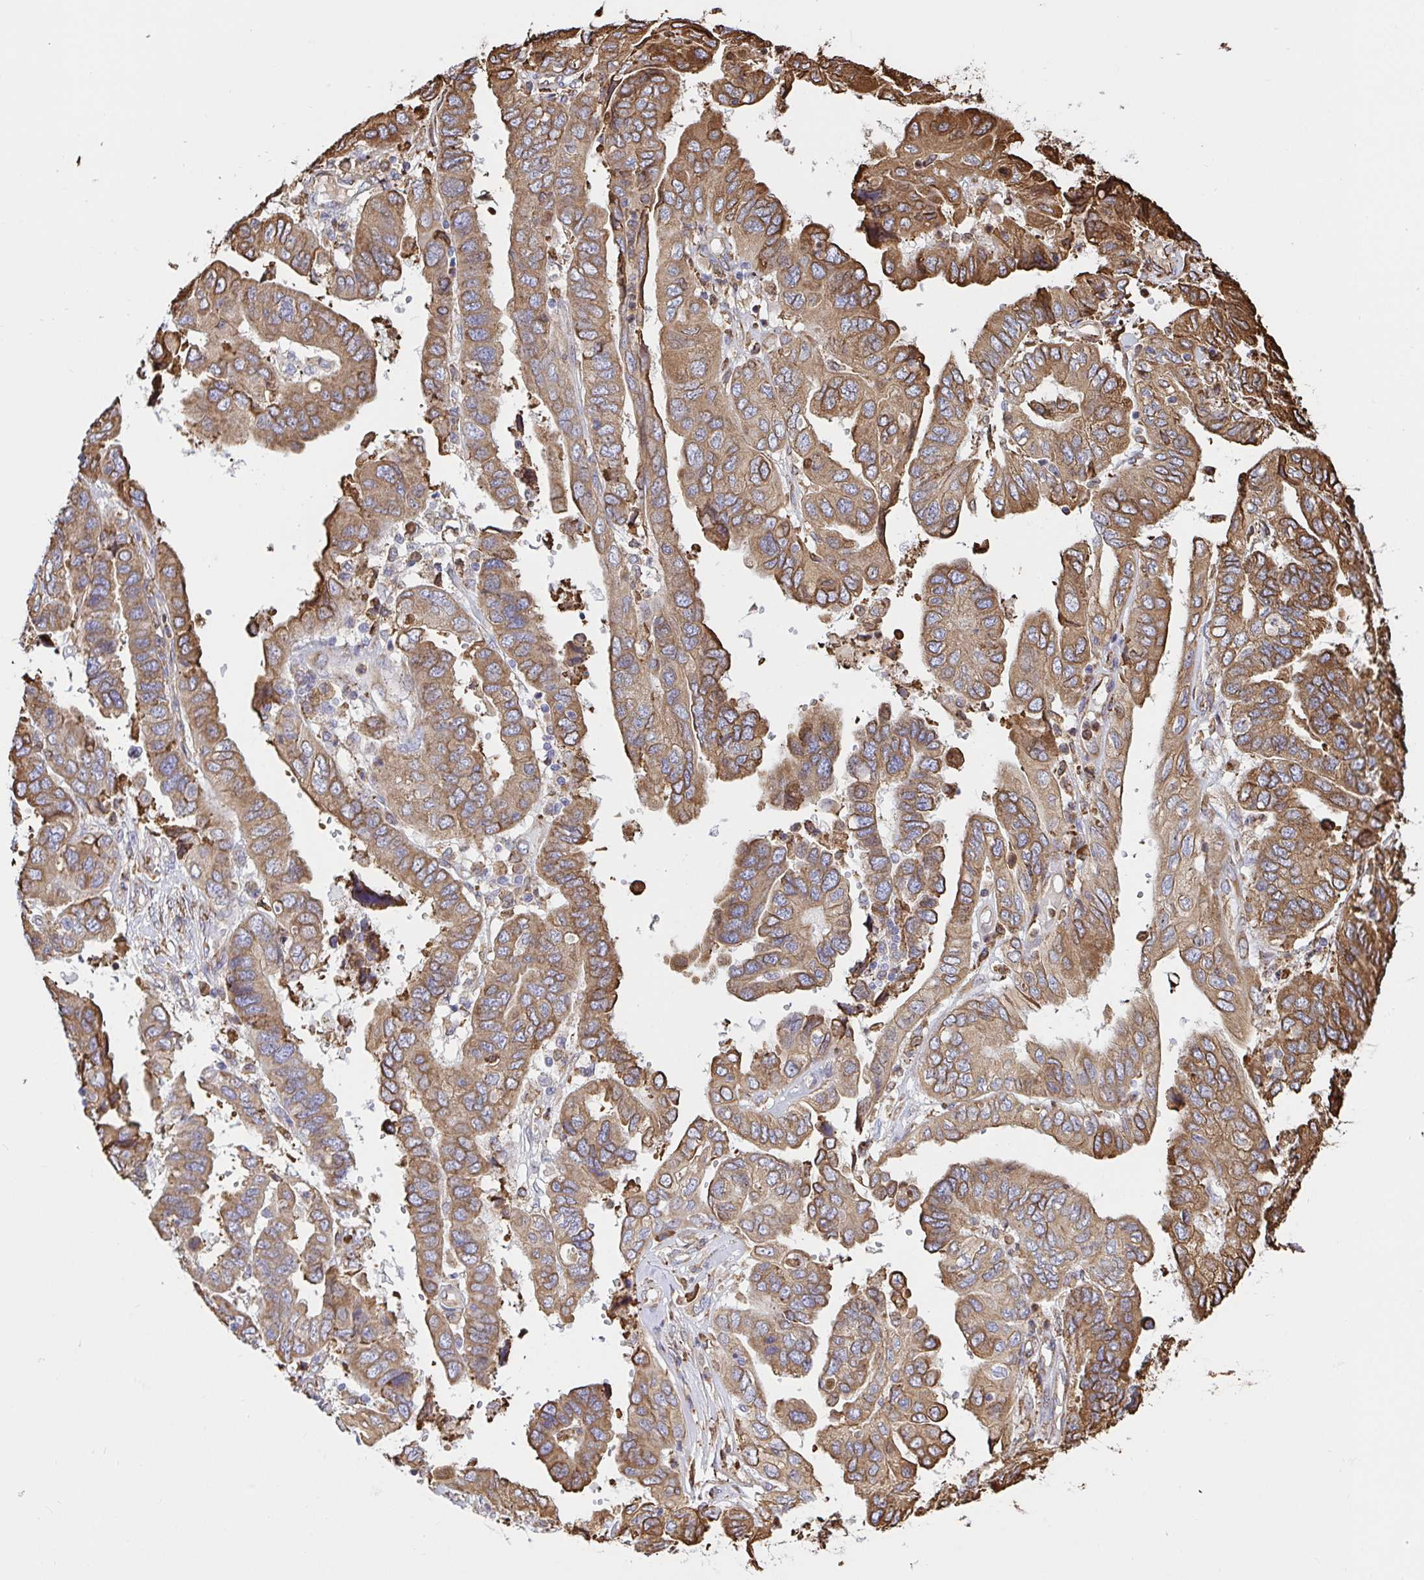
{"staining": {"intensity": "moderate", "quantity": ">75%", "location": "cytoplasmic/membranous"}, "tissue": "ovarian cancer", "cell_type": "Tumor cells", "image_type": "cancer", "snomed": [{"axis": "morphology", "description": "Cystadenocarcinoma, serous, NOS"}, {"axis": "topography", "description": "Ovary"}], "caption": "Immunohistochemical staining of ovarian cancer (serous cystadenocarcinoma) exhibits medium levels of moderate cytoplasmic/membranous protein expression in about >75% of tumor cells. (DAB IHC, brown staining for protein, blue staining for nuclei).", "gene": "CLGN", "patient": {"sex": "female", "age": 79}}